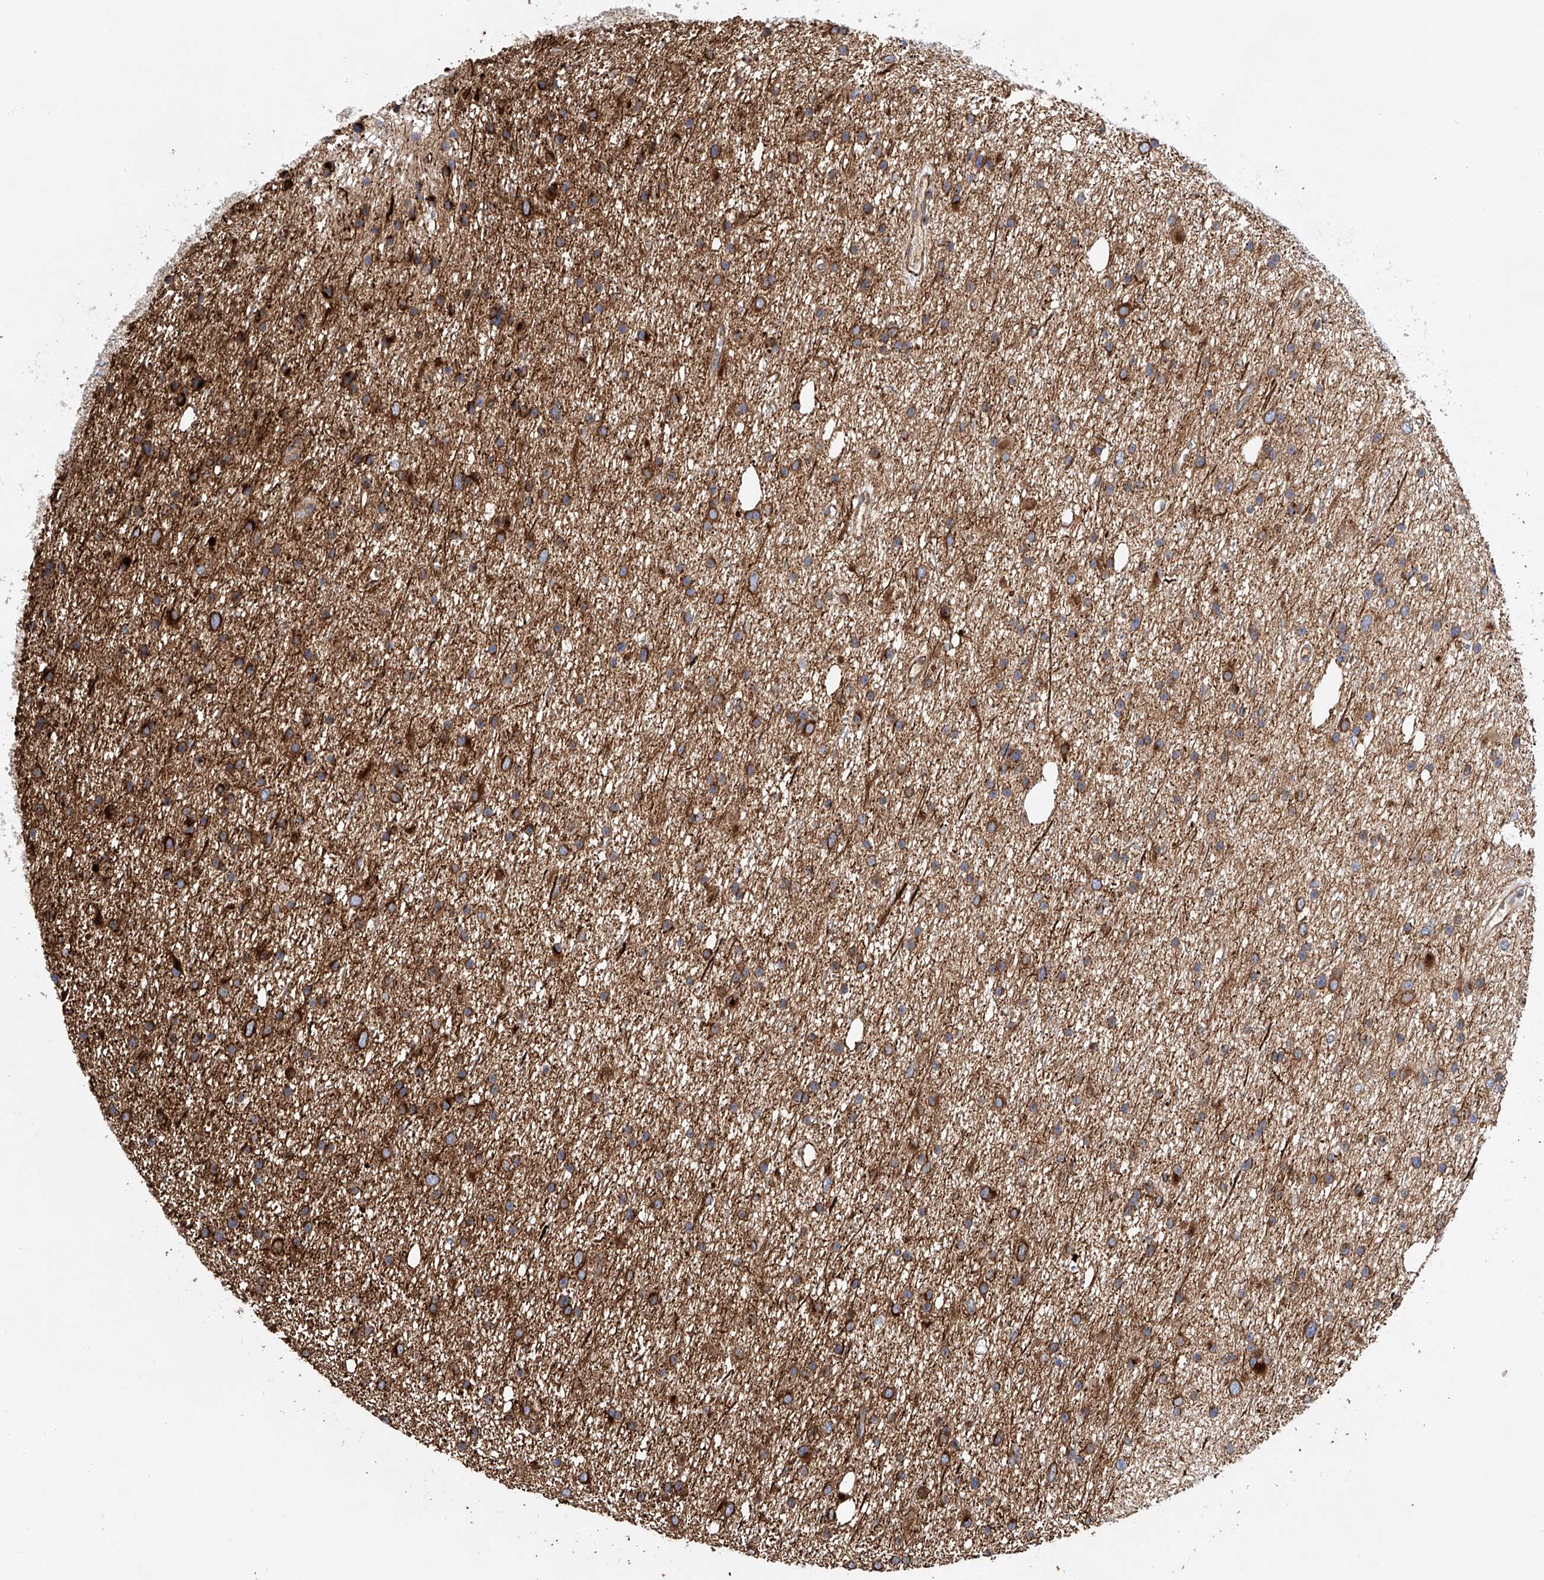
{"staining": {"intensity": "moderate", "quantity": ">75%", "location": "cytoplasmic/membranous"}, "tissue": "glioma", "cell_type": "Tumor cells", "image_type": "cancer", "snomed": [{"axis": "morphology", "description": "Glioma, malignant, Low grade"}, {"axis": "topography", "description": "Cerebral cortex"}], "caption": "Immunohistochemical staining of human malignant low-grade glioma exhibits medium levels of moderate cytoplasmic/membranous positivity in about >75% of tumor cells. The staining was performed using DAB (3,3'-diaminobenzidine) to visualize the protein expression in brown, while the nuclei were stained in blue with hematoxylin (Magnification: 20x).", "gene": "HGSNAT", "patient": {"sex": "female", "age": 39}}